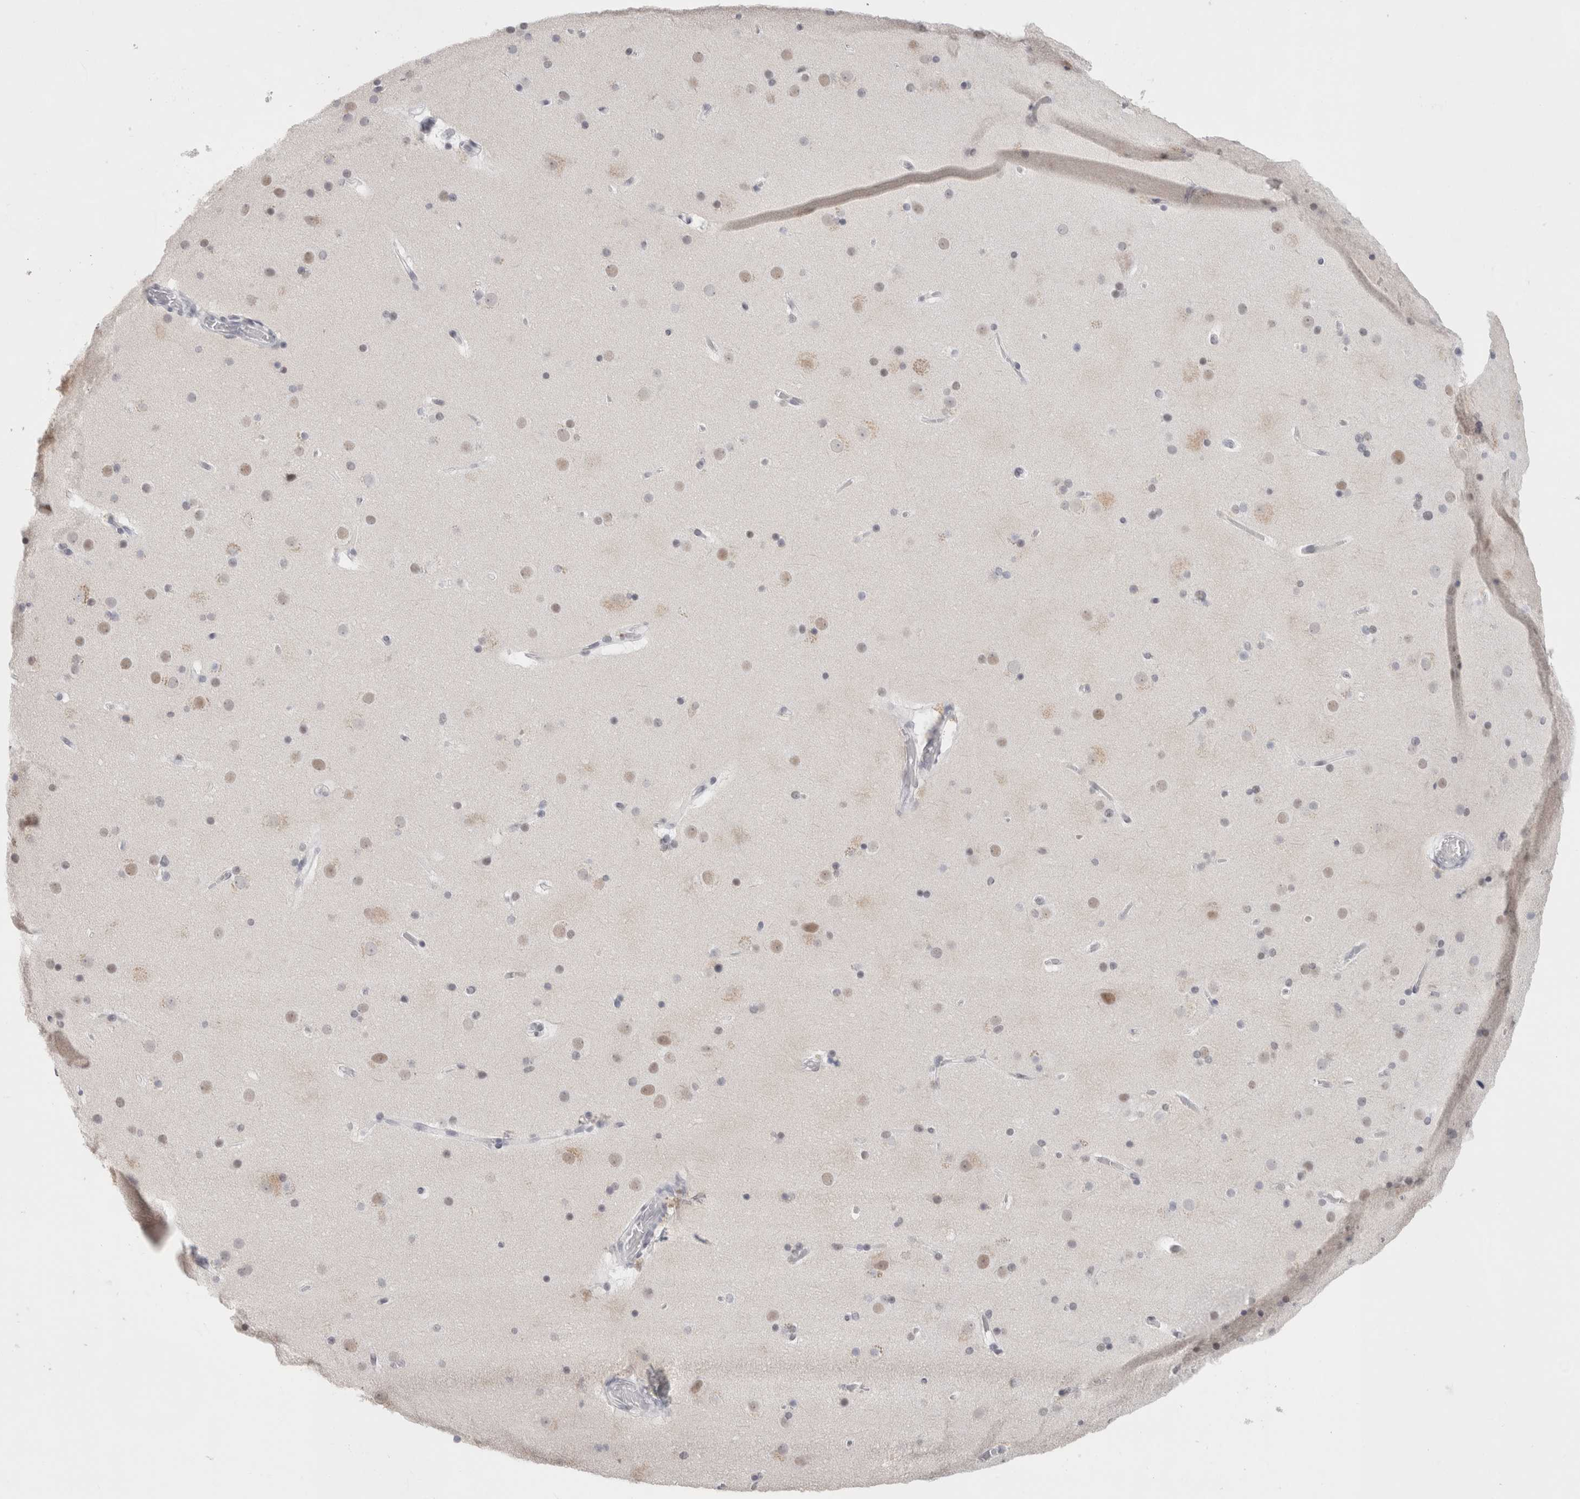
{"staining": {"intensity": "moderate", "quantity": "<25%", "location": "nuclear"}, "tissue": "cerebral cortex", "cell_type": "Endothelial cells", "image_type": "normal", "snomed": [{"axis": "morphology", "description": "Normal tissue, NOS"}, {"axis": "topography", "description": "Cerebral cortex"}], "caption": "Protein analysis of normal cerebral cortex demonstrates moderate nuclear positivity in approximately <25% of endothelial cells. The staining was performed using DAB (3,3'-diaminobenzidine) to visualize the protein expression in brown, while the nuclei were stained in blue with hematoxylin (Magnification: 20x).", "gene": "SMARCC1", "patient": {"sex": "male", "age": 57}}